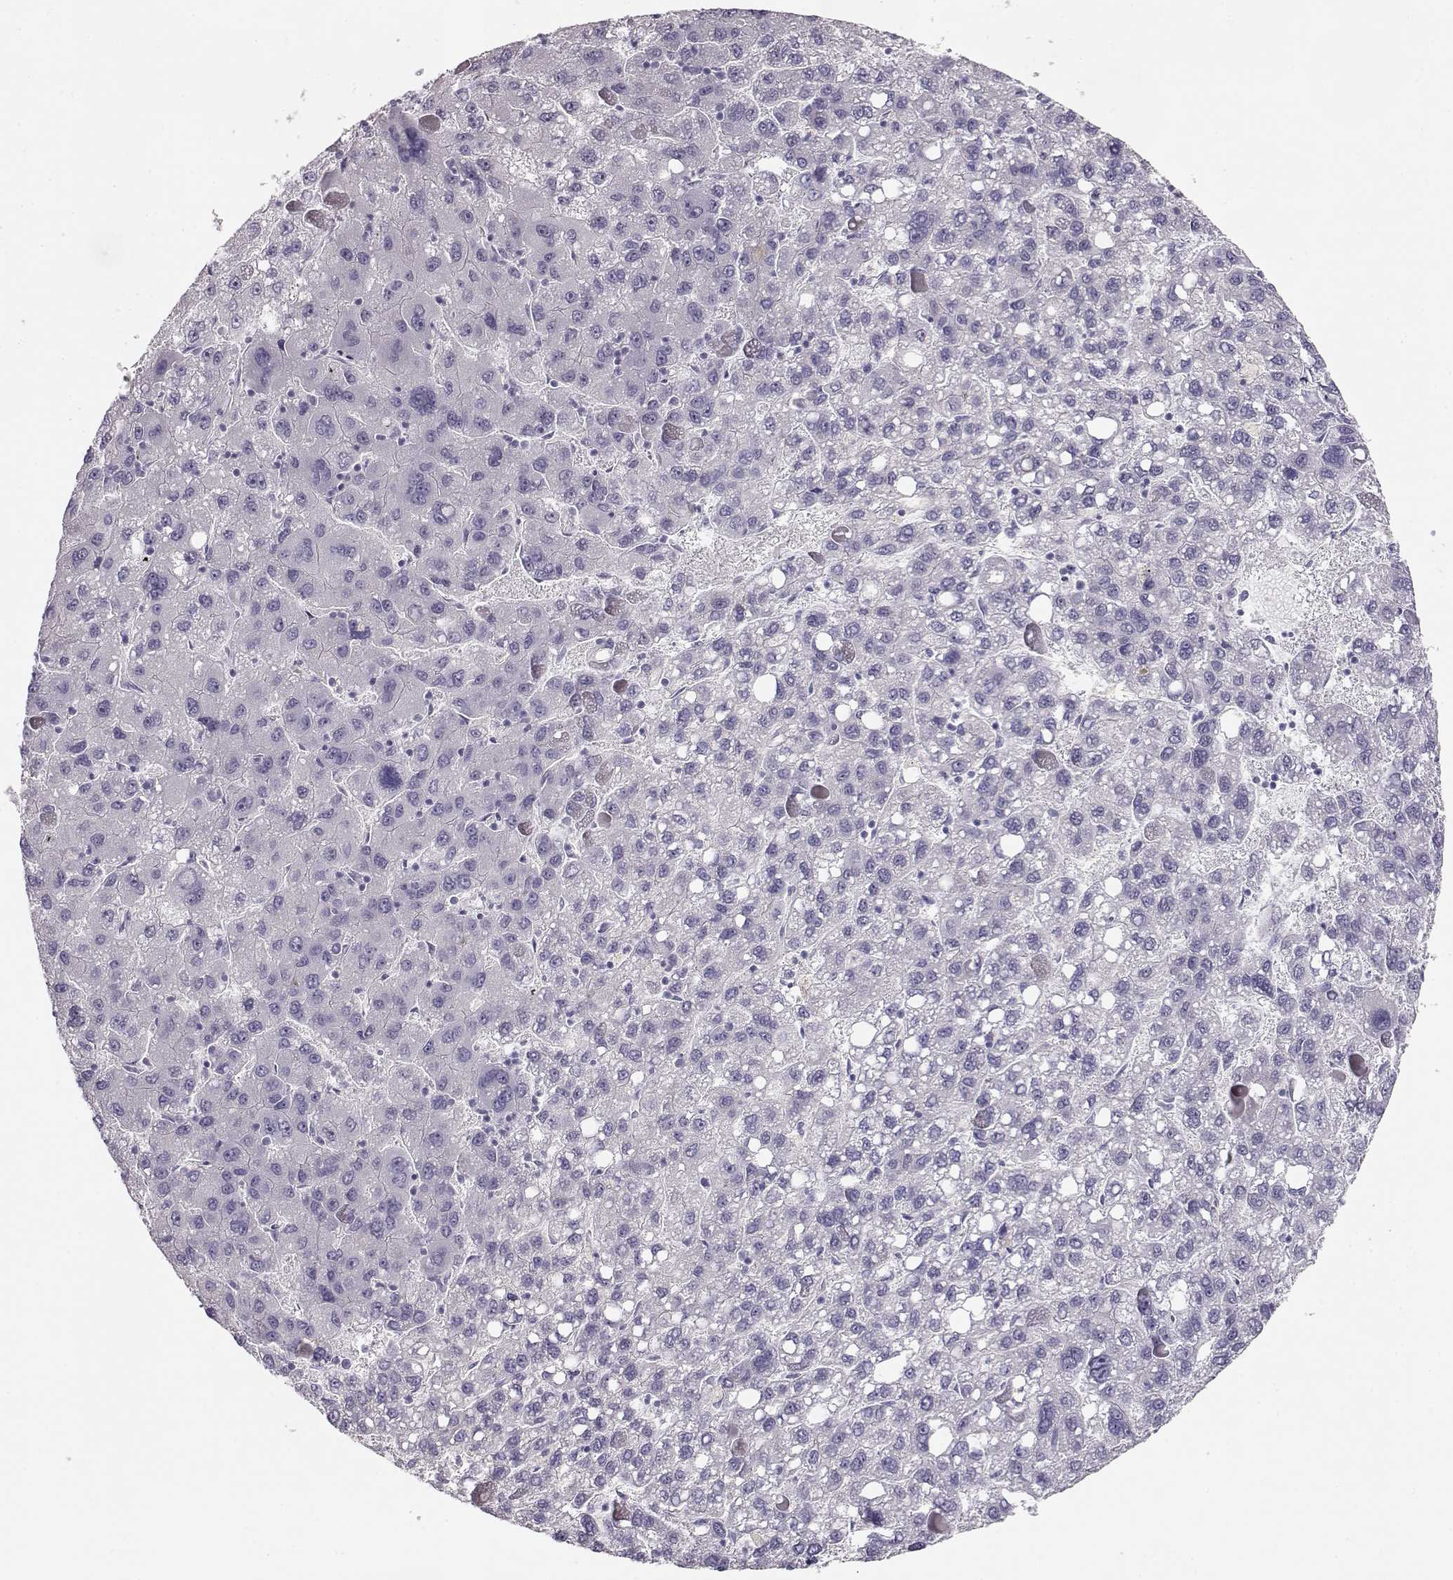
{"staining": {"intensity": "negative", "quantity": "none", "location": "none"}, "tissue": "liver cancer", "cell_type": "Tumor cells", "image_type": "cancer", "snomed": [{"axis": "morphology", "description": "Carcinoma, Hepatocellular, NOS"}, {"axis": "topography", "description": "Liver"}], "caption": "DAB immunohistochemical staining of liver hepatocellular carcinoma reveals no significant positivity in tumor cells. The staining is performed using DAB brown chromogen with nuclei counter-stained in using hematoxylin.", "gene": "GLIPR1L2", "patient": {"sex": "female", "age": 82}}